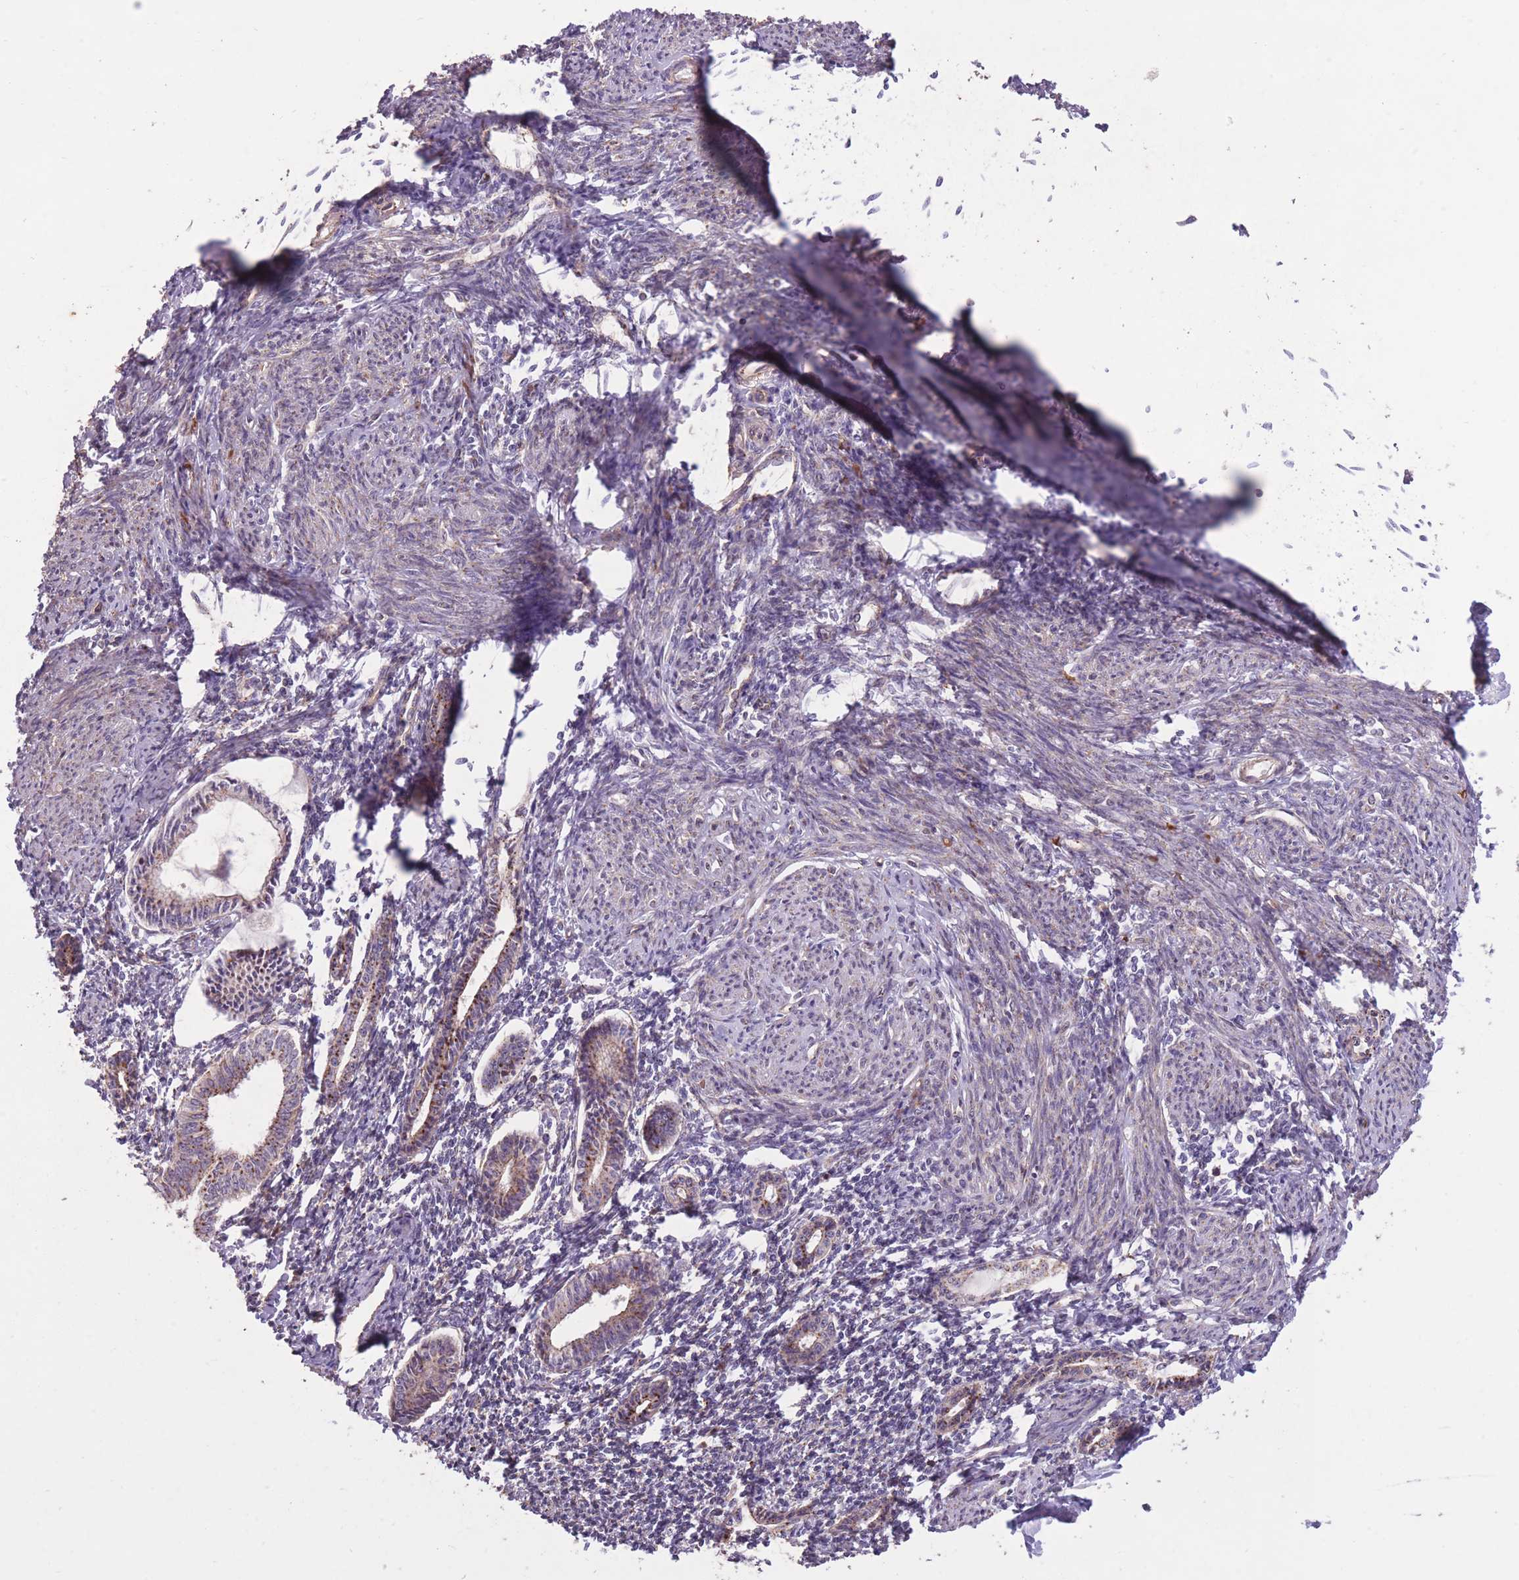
{"staining": {"intensity": "weak", "quantity": "25%-75%", "location": "cytoplasmic/membranous"}, "tissue": "endometrium", "cell_type": "Cells in endometrial stroma", "image_type": "normal", "snomed": [{"axis": "morphology", "description": "Normal tissue, NOS"}, {"axis": "topography", "description": "Endometrium"}], "caption": "Immunohistochemical staining of benign human endometrium exhibits low levels of weak cytoplasmic/membranous staining in approximately 25%-75% of cells in endometrial stroma.", "gene": "POLR3F", "patient": {"sex": "female", "age": 63}}